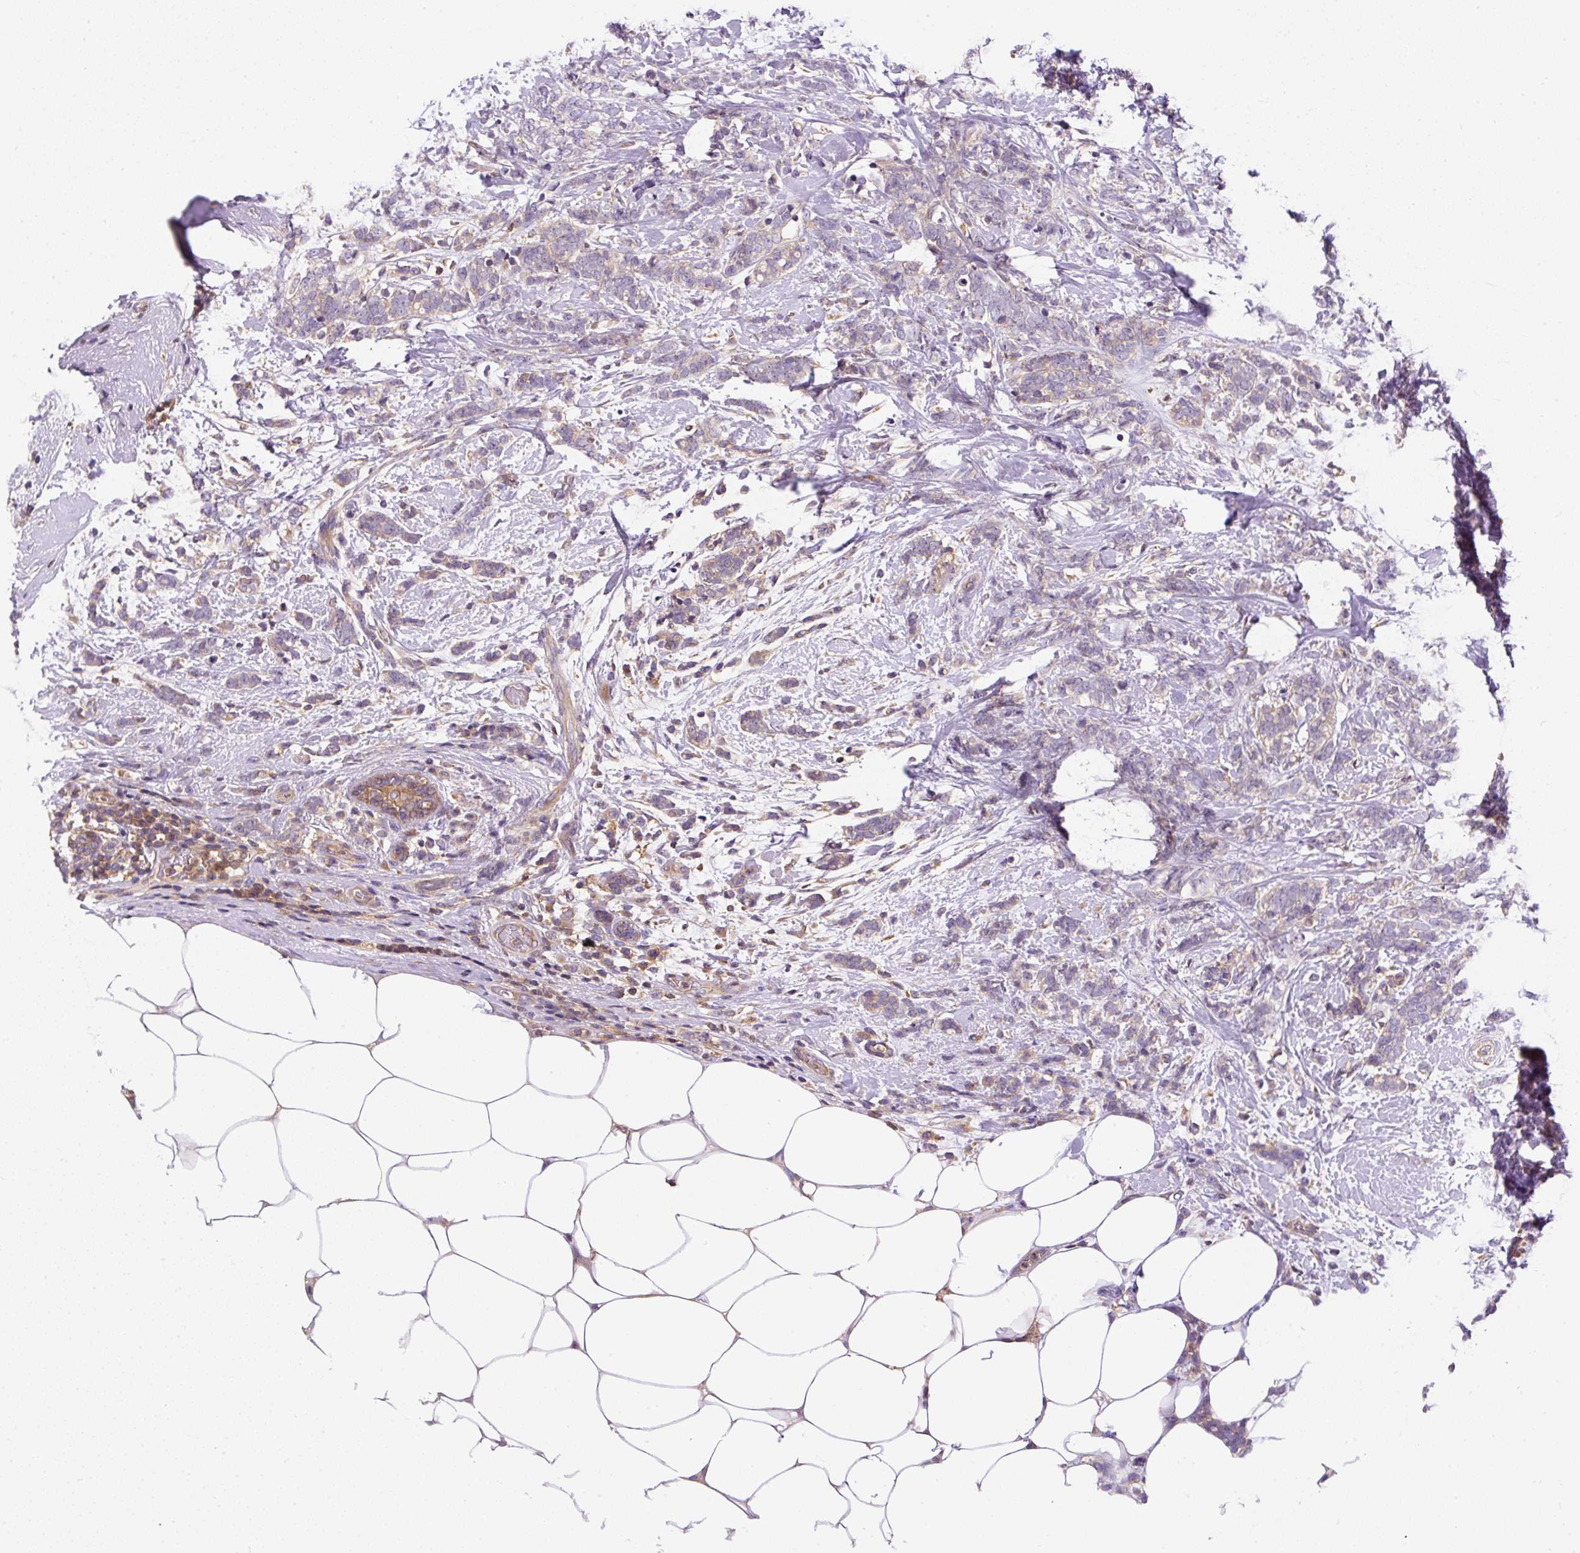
{"staining": {"intensity": "weak", "quantity": ">75%", "location": "cytoplasmic/membranous"}, "tissue": "breast cancer", "cell_type": "Tumor cells", "image_type": "cancer", "snomed": [{"axis": "morphology", "description": "Lobular carcinoma"}, {"axis": "topography", "description": "Breast"}], "caption": "A brown stain labels weak cytoplasmic/membranous expression of a protein in human breast cancer (lobular carcinoma) tumor cells. (DAB (3,3'-diaminobenzidine) IHC, brown staining for protein, blue staining for nuclei).", "gene": "CCDC28A", "patient": {"sex": "female", "age": 58}}